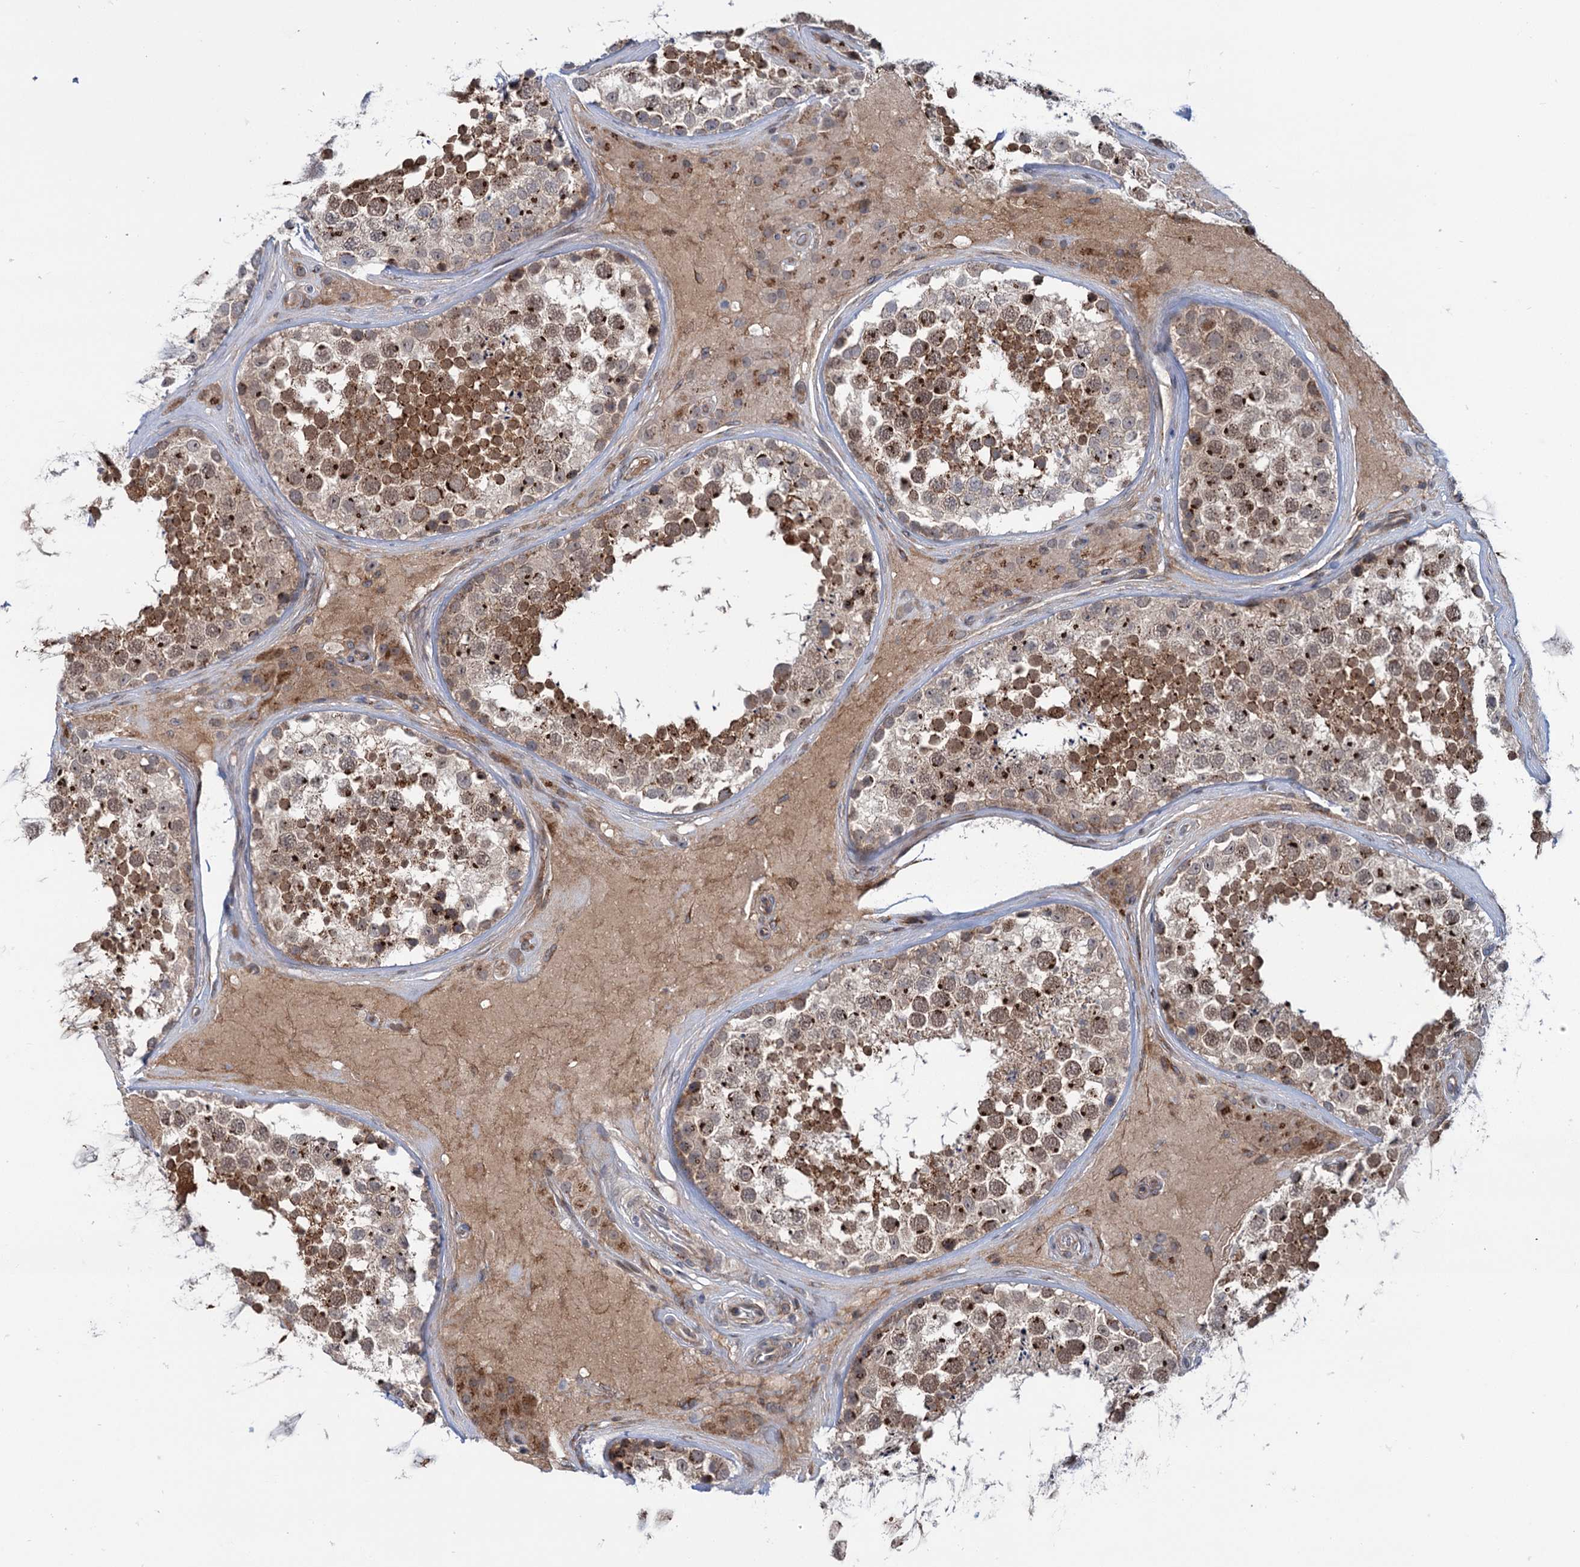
{"staining": {"intensity": "moderate", "quantity": ">75%", "location": "cytoplasmic/membranous"}, "tissue": "testis", "cell_type": "Cells in seminiferous ducts", "image_type": "normal", "snomed": [{"axis": "morphology", "description": "Normal tissue, NOS"}, {"axis": "topography", "description": "Testis"}], "caption": "Human testis stained with a brown dye reveals moderate cytoplasmic/membranous positive staining in approximately >75% of cells in seminiferous ducts.", "gene": "ELP4", "patient": {"sex": "male", "age": 46}}